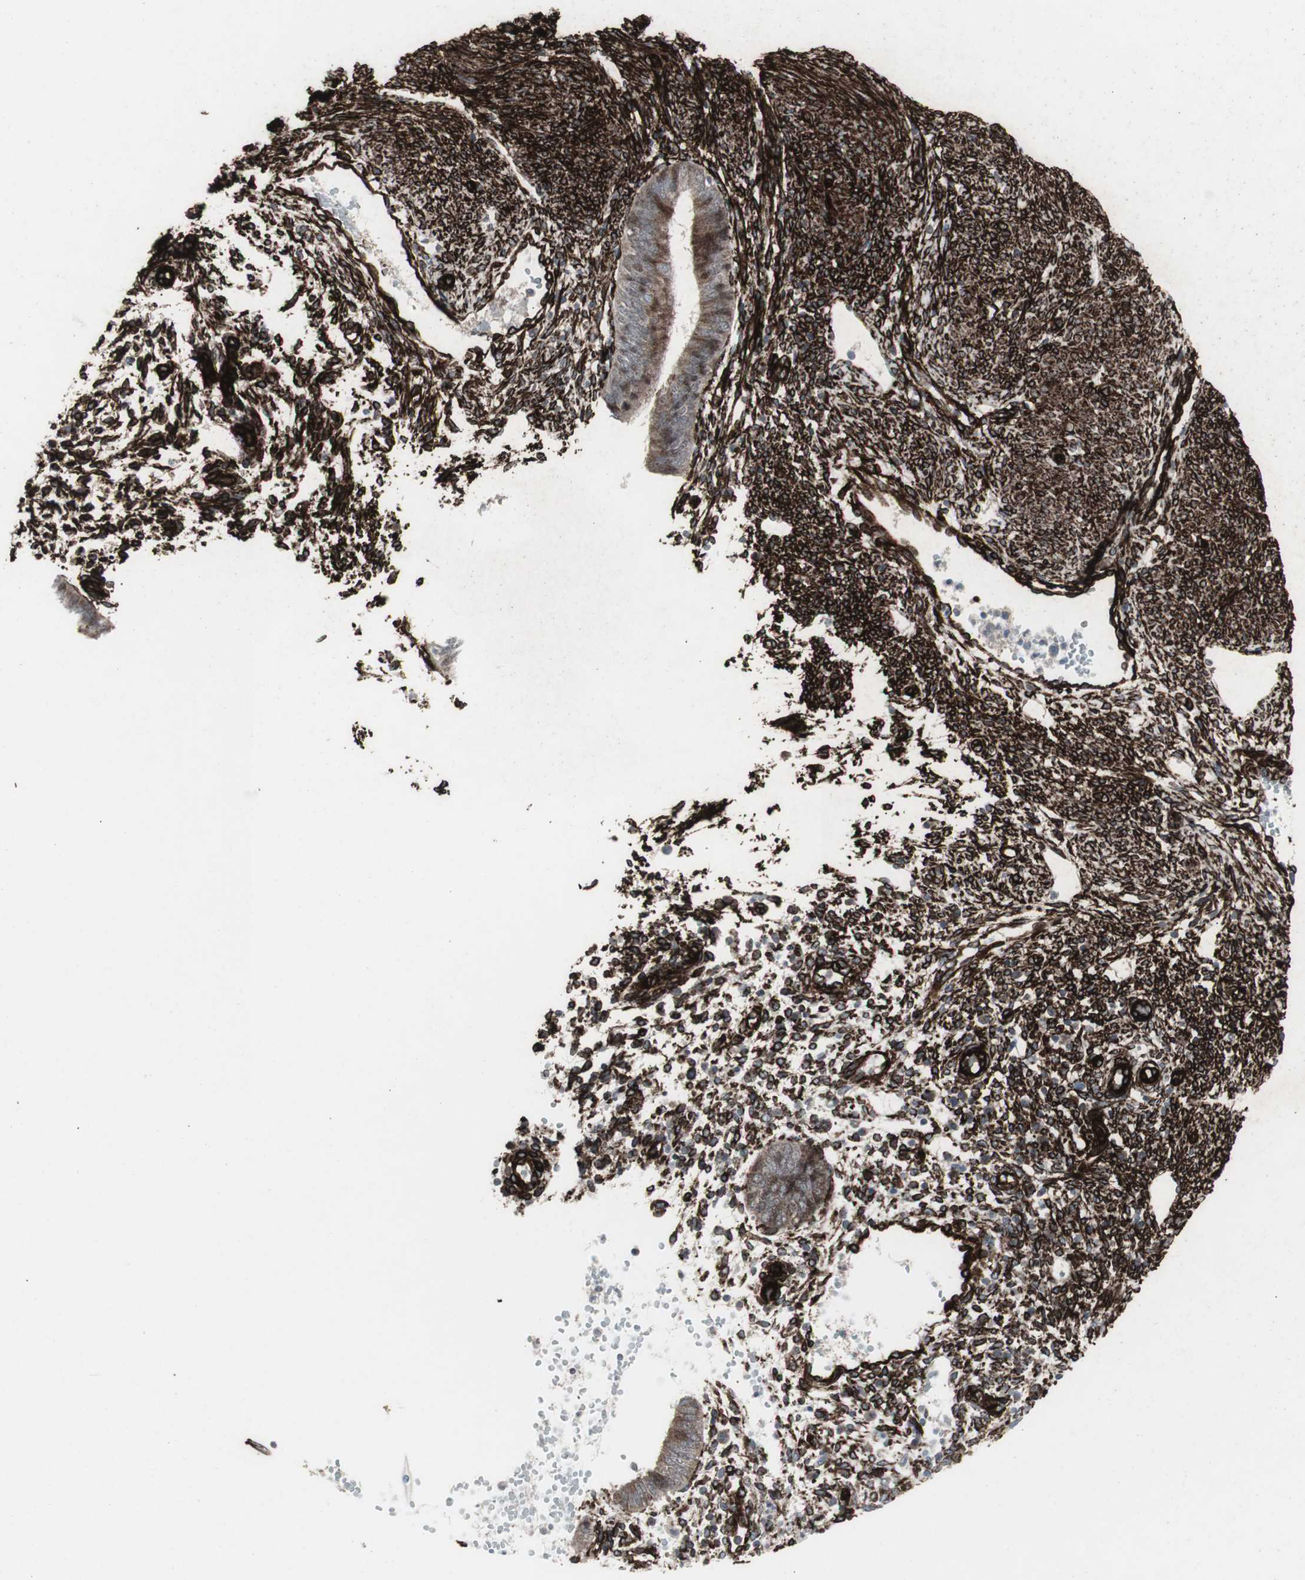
{"staining": {"intensity": "strong", "quantity": ">75%", "location": "cytoplasmic/membranous"}, "tissue": "endometrium", "cell_type": "Cells in endometrial stroma", "image_type": "normal", "snomed": [{"axis": "morphology", "description": "Normal tissue, NOS"}, {"axis": "topography", "description": "Endometrium"}], "caption": "Immunohistochemical staining of benign human endometrium shows high levels of strong cytoplasmic/membranous expression in approximately >75% of cells in endometrial stroma.", "gene": "PDGFA", "patient": {"sex": "female", "age": 35}}